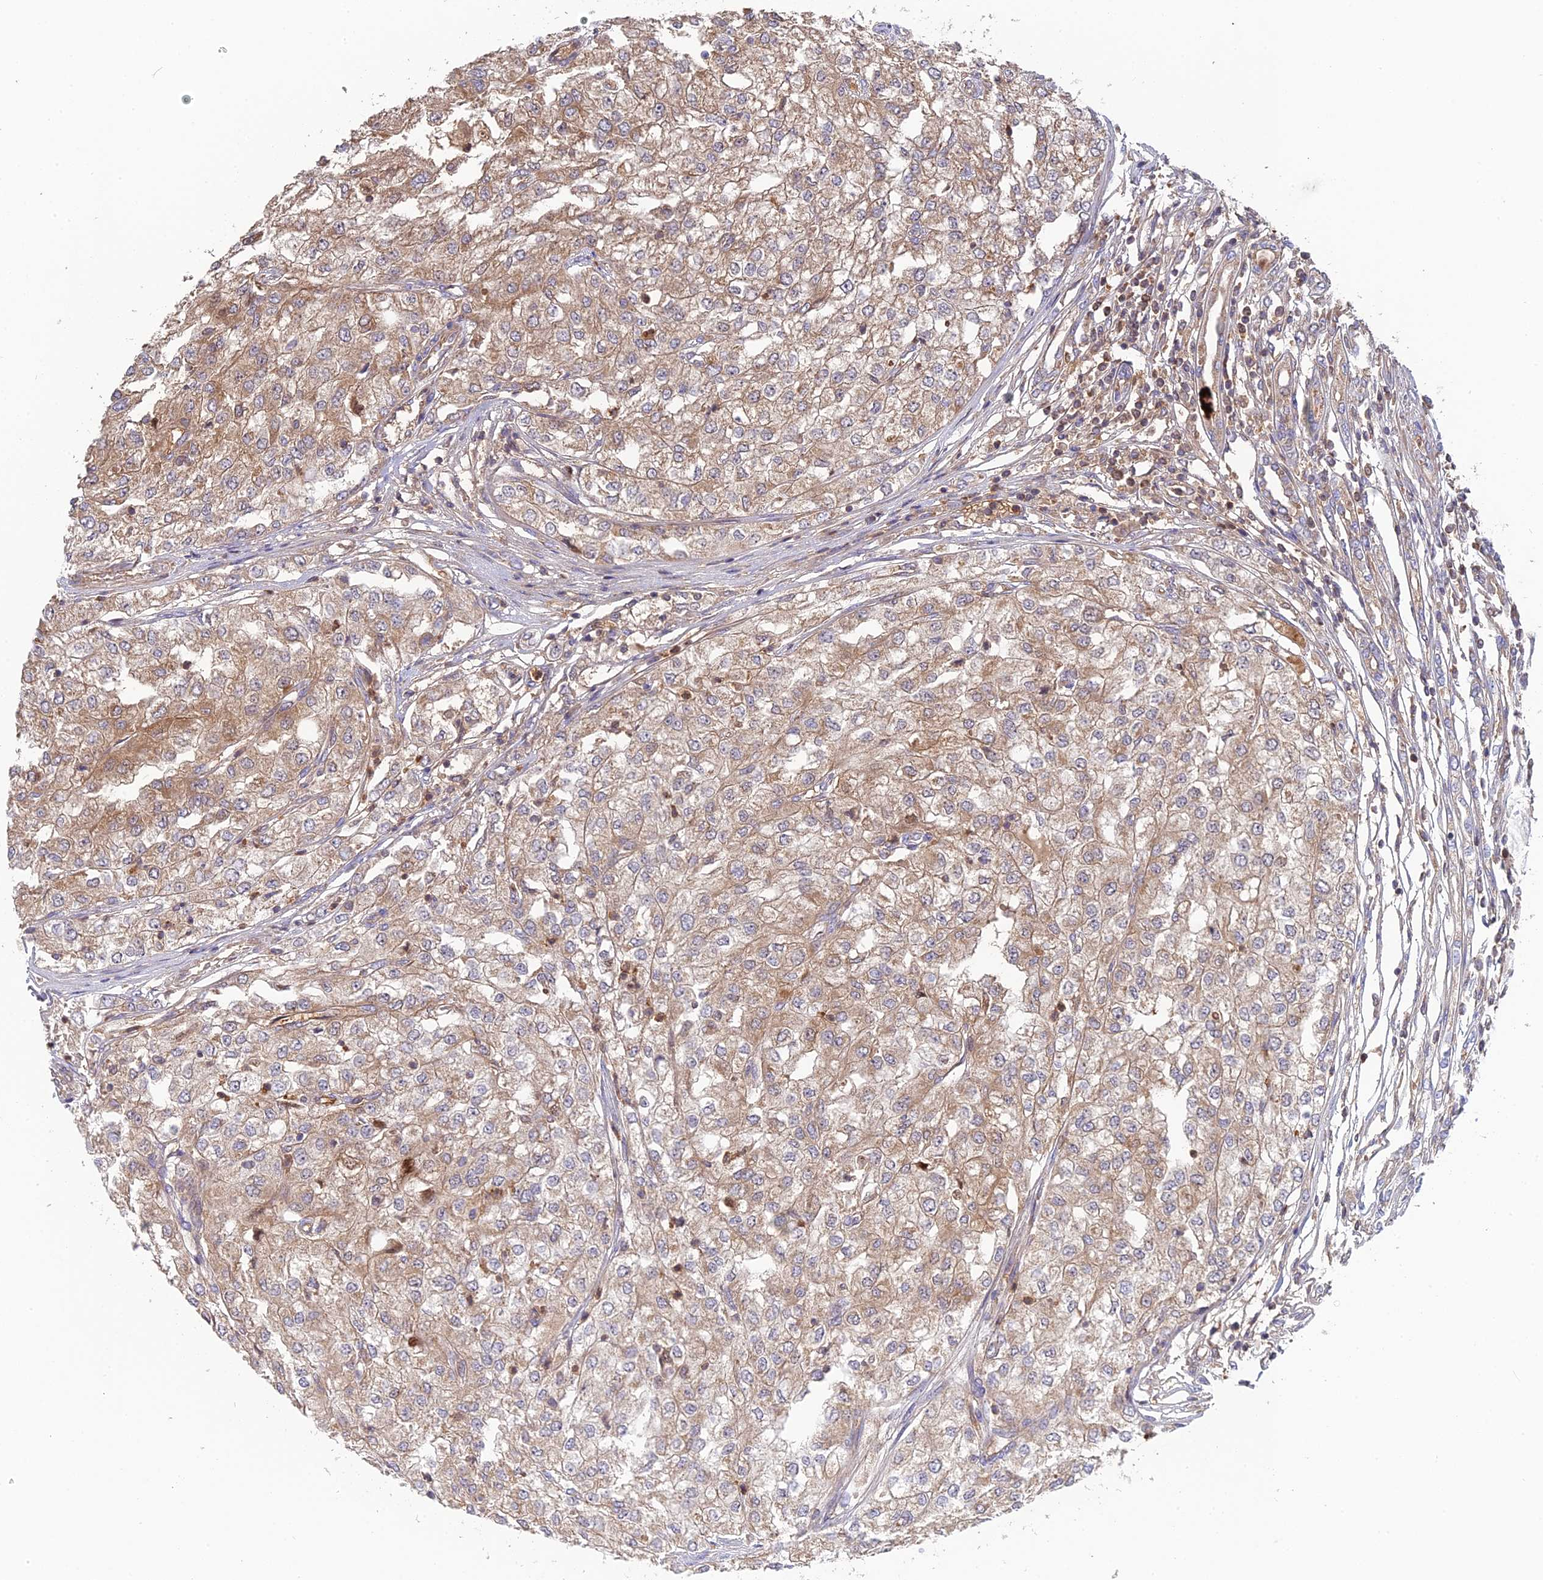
{"staining": {"intensity": "weak", "quantity": ">75%", "location": "cytoplasmic/membranous"}, "tissue": "renal cancer", "cell_type": "Tumor cells", "image_type": "cancer", "snomed": [{"axis": "morphology", "description": "Adenocarcinoma, NOS"}, {"axis": "topography", "description": "Kidney"}], "caption": "Tumor cells reveal low levels of weak cytoplasmic/membranous positivity in approximately >75% of cells in human renal cancer (adenocarcinoma).", "gene": "RPIA", "patient": {"sex": "female", "age": 54}}